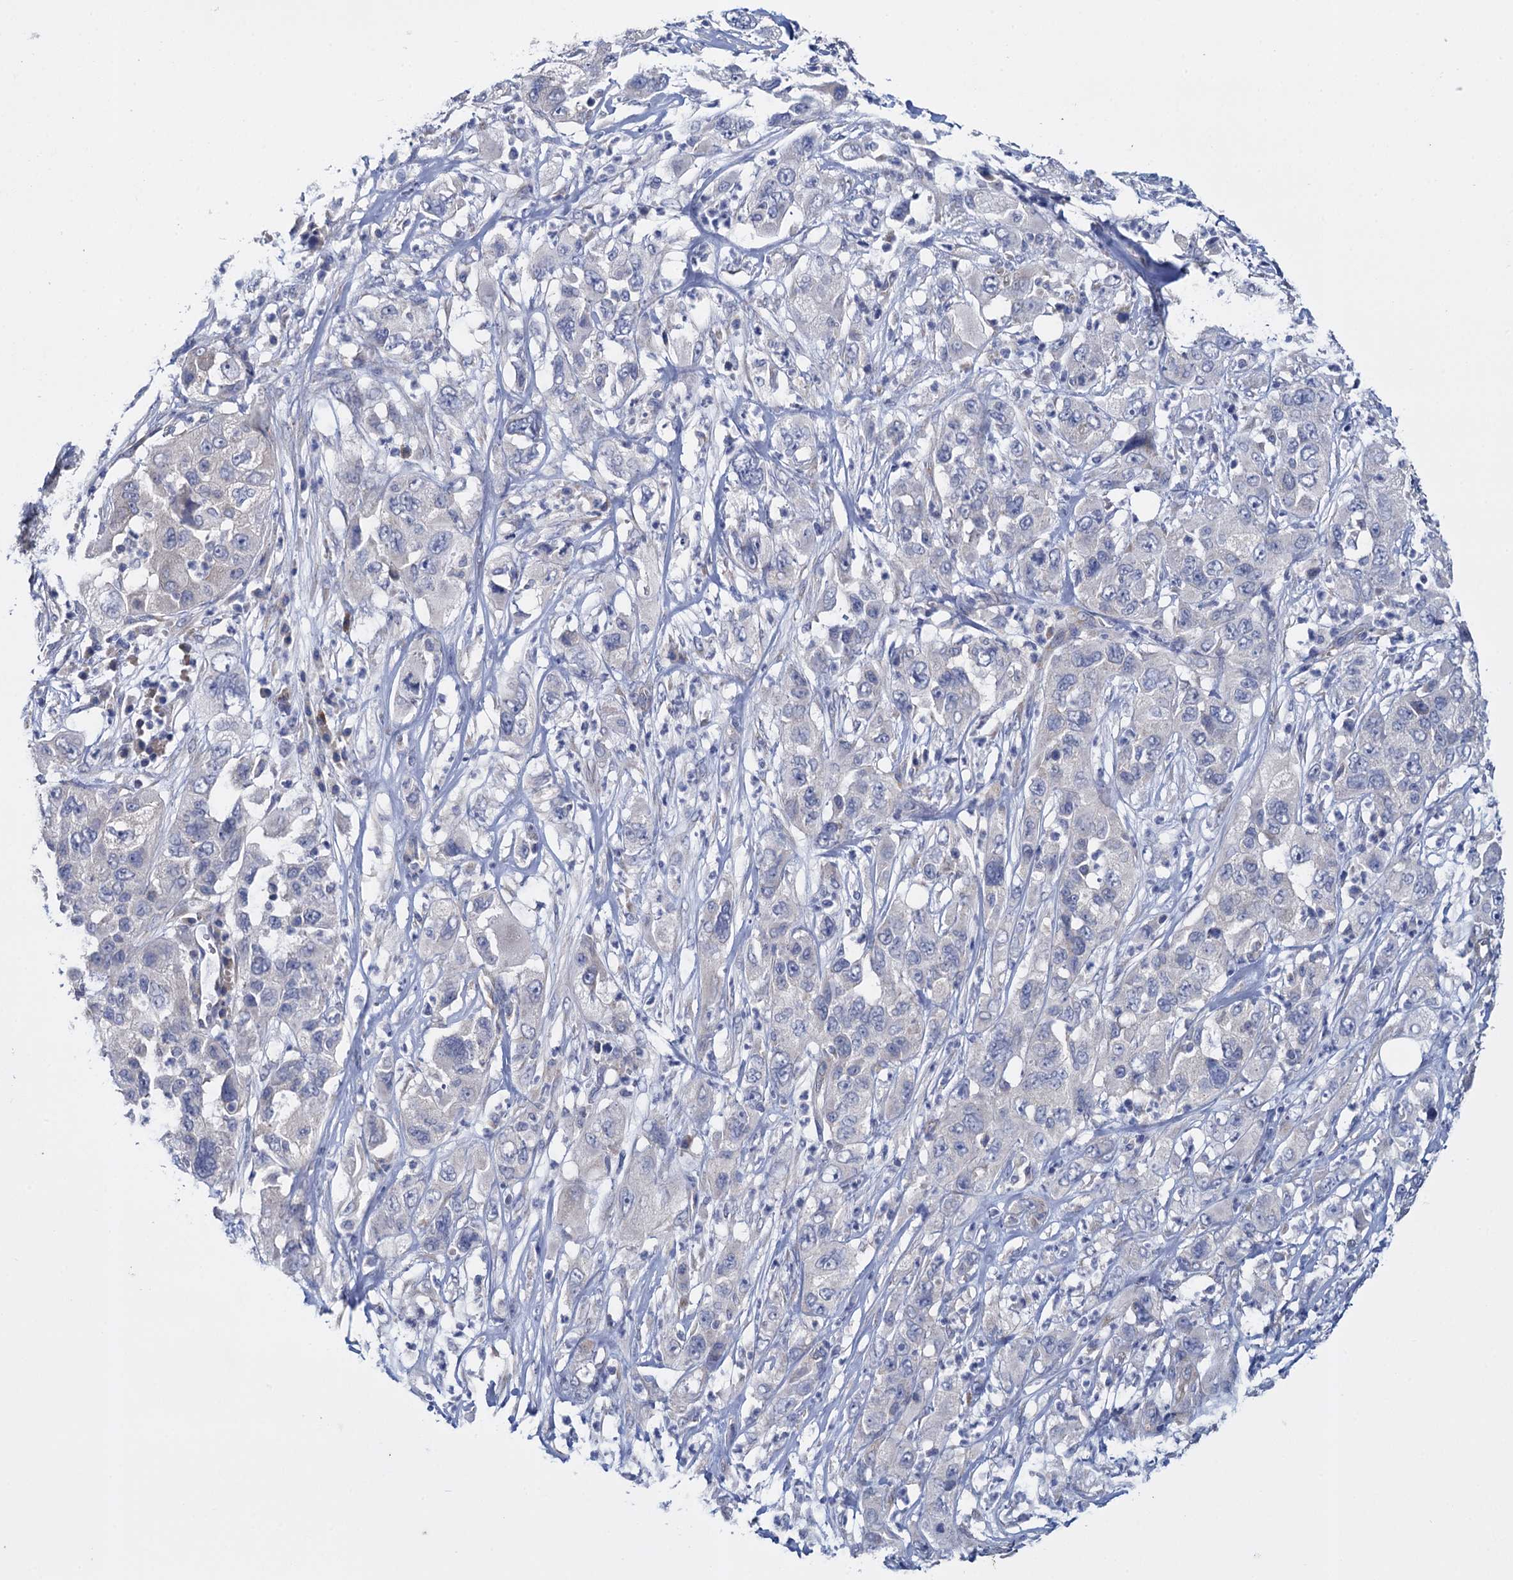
{"staining": {"intensity": "negative", "quantity": "none", "location": "none"}, "tissue": "pancreatic cancer", "cell_type": "Tumor cells", "image_type": "cancer", "snomed": [{"axis": "morphology", "description": "Adenocarcinoma, NOS"}, {"axis": "topography", "description": "Pancreas"}], "caption": "Image shows no protein expression in tumor cells of adenocarcinoma (pancreatic) tissue. (Stains: DAB IHC with hematoxylin counter stain, Microscopy: brightfield microscopy at high magnification).", "gene": "GSTM2", "patient": {"sex": "female", "age": 78}}